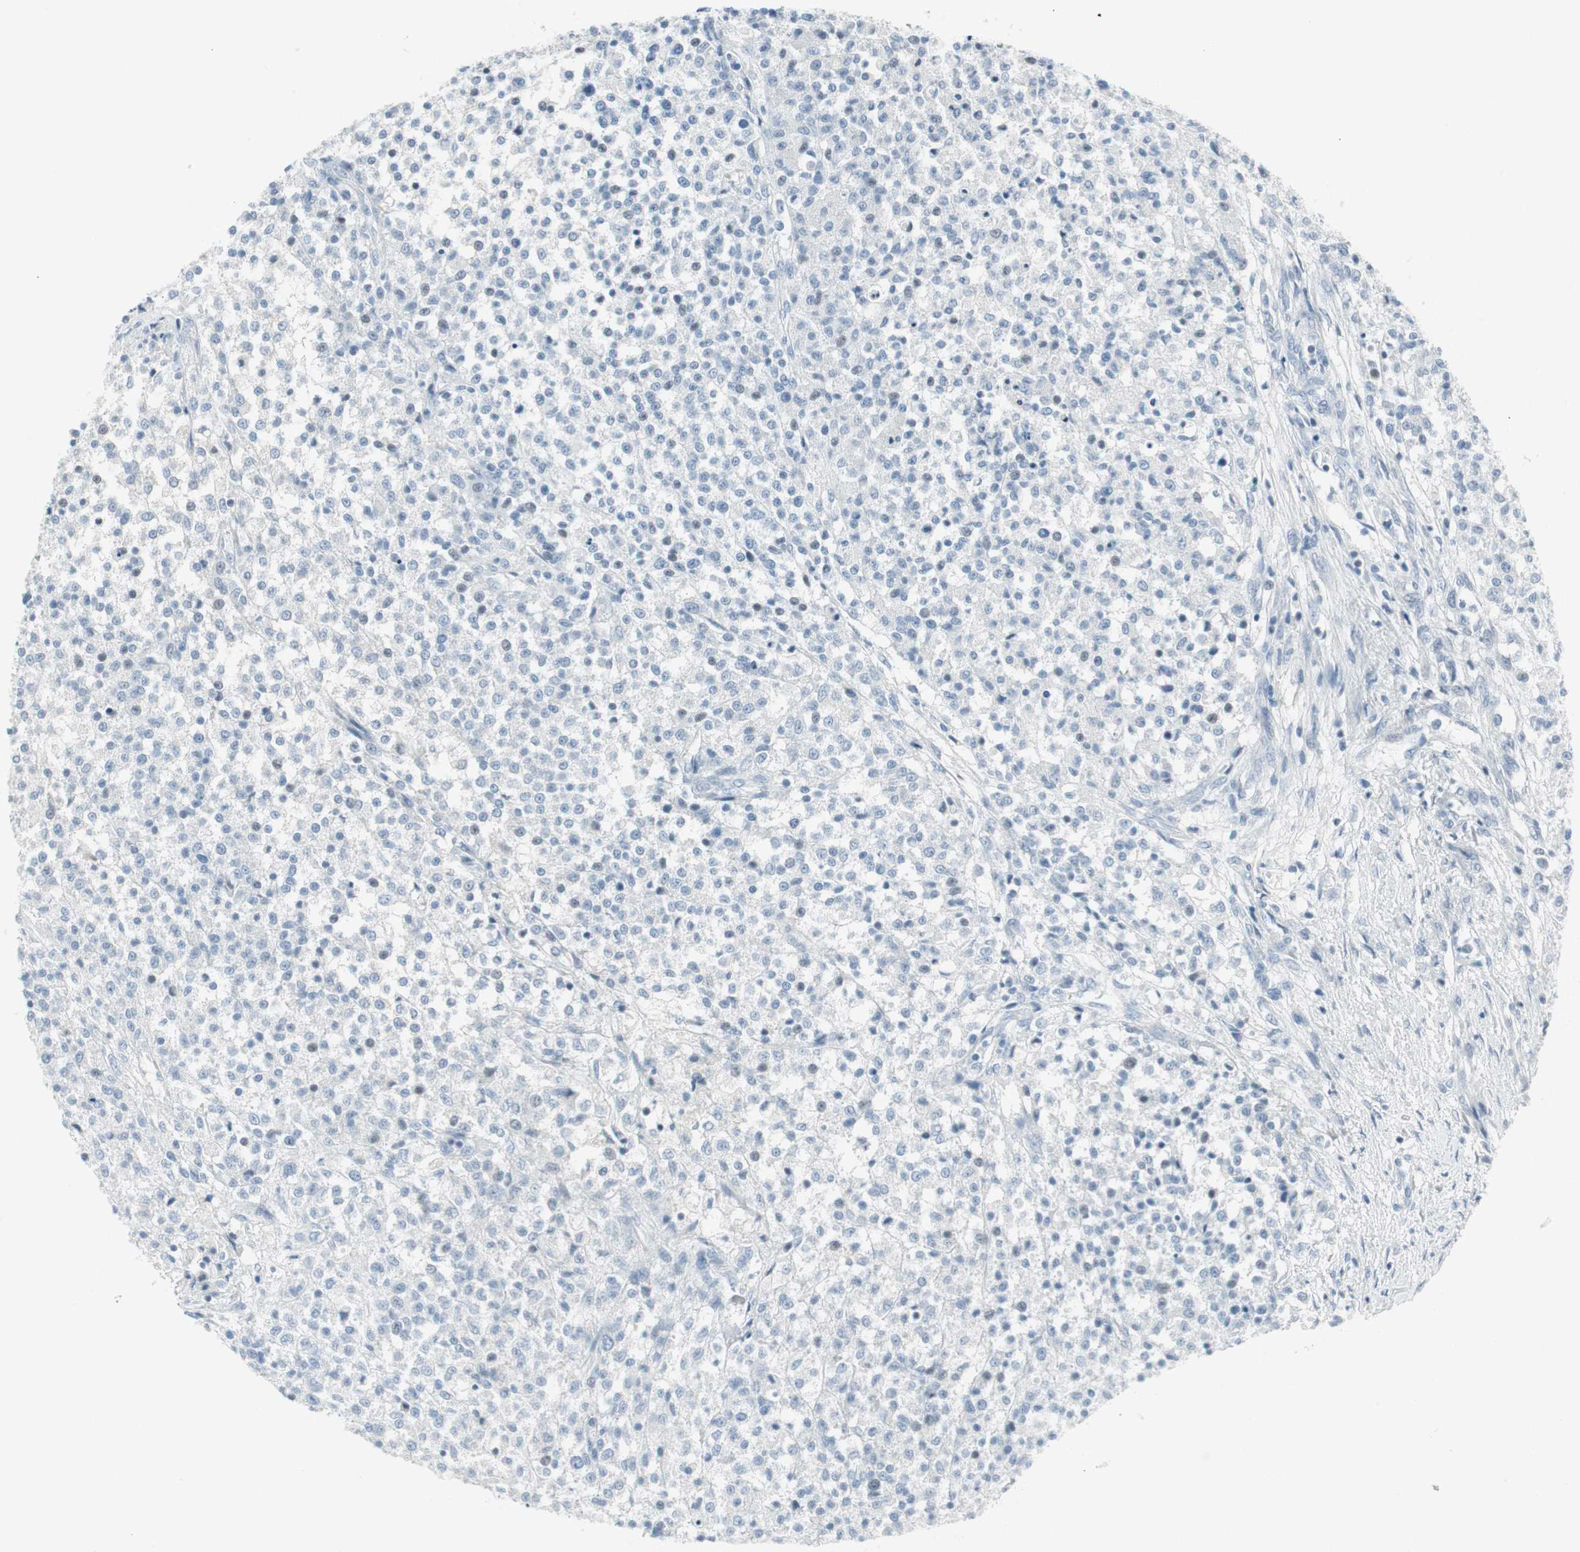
{"staining": {"intensity": "negative", "quantity": "none", "location": "none"}, "tissue": "testis cancer", "cell_type": "Tumor cells", "image_type": "cancer", "snomed": [{"axis": "morphology", "description": "Seminoma, NOS"}, {"axis": "topography", "description": "Testis"}], "caption": "Tumor cells show no significant protein expression in testis cancer (seminoma). (IHC, brightfield microscopy, high magnification).", "gene": "AGR2", "patient": {"sex": "male", "age": 59}}